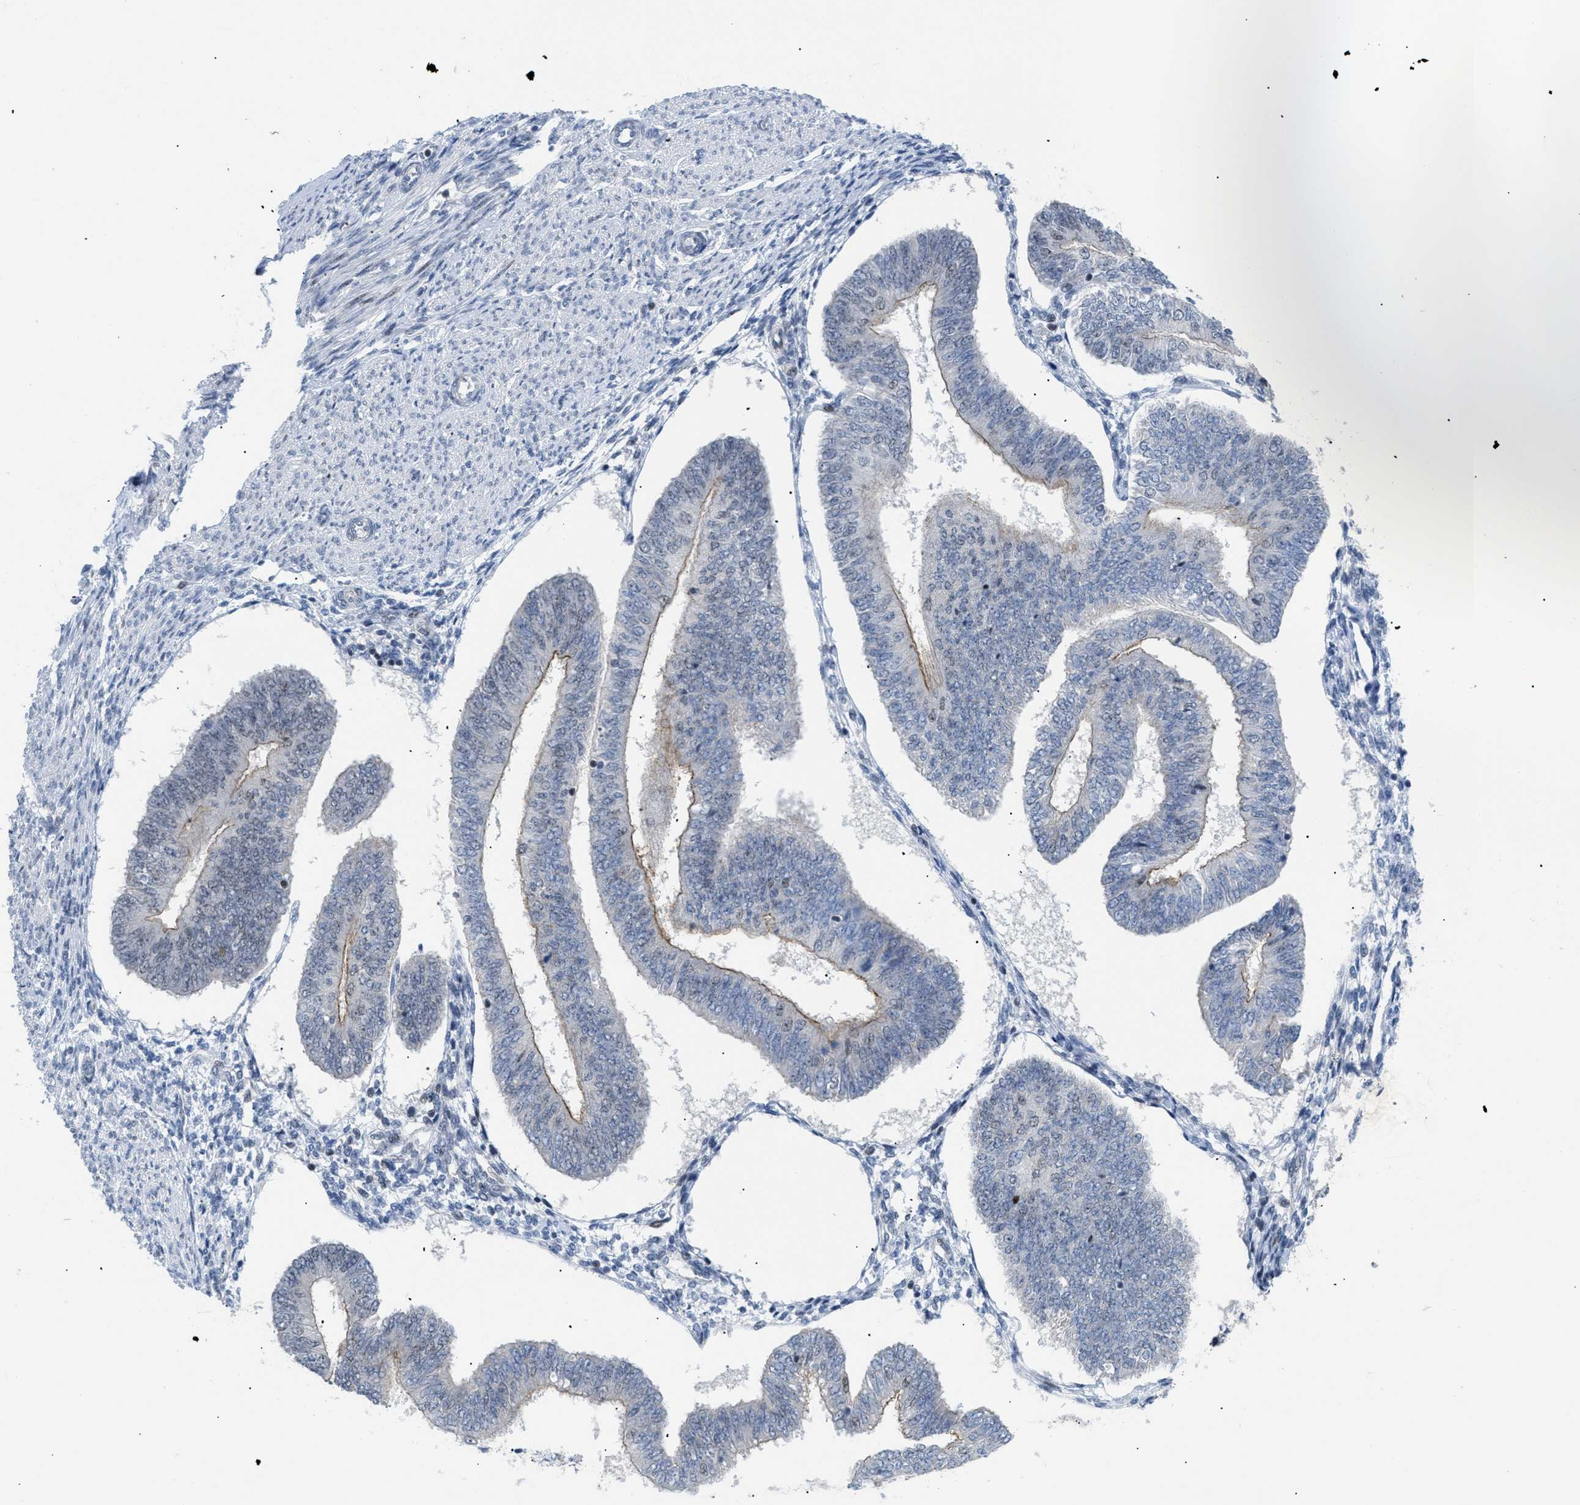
{"staining": {"intensity": "weak", "quantity": "25%-75%", "location": "cytoplasmic/membranous"}, "tissue": "endometrial cancer", "cell_type": "Tumor cells", "image_type": "cancer", "snomed": [{"axis": "morphology", "description": "Adenocarcinoma, NOS"}, {"axis": "topography", "description": "Endometrium"}], "caption": "Endometrial cancer (adenocarcinoma) stained for a protein (brown) shows weak cytoplasmic/membranous positive positivity in about 25%-75% of tumor cells.", "gene": "MED1", "patient": {"sex": "female", "age": 58}}